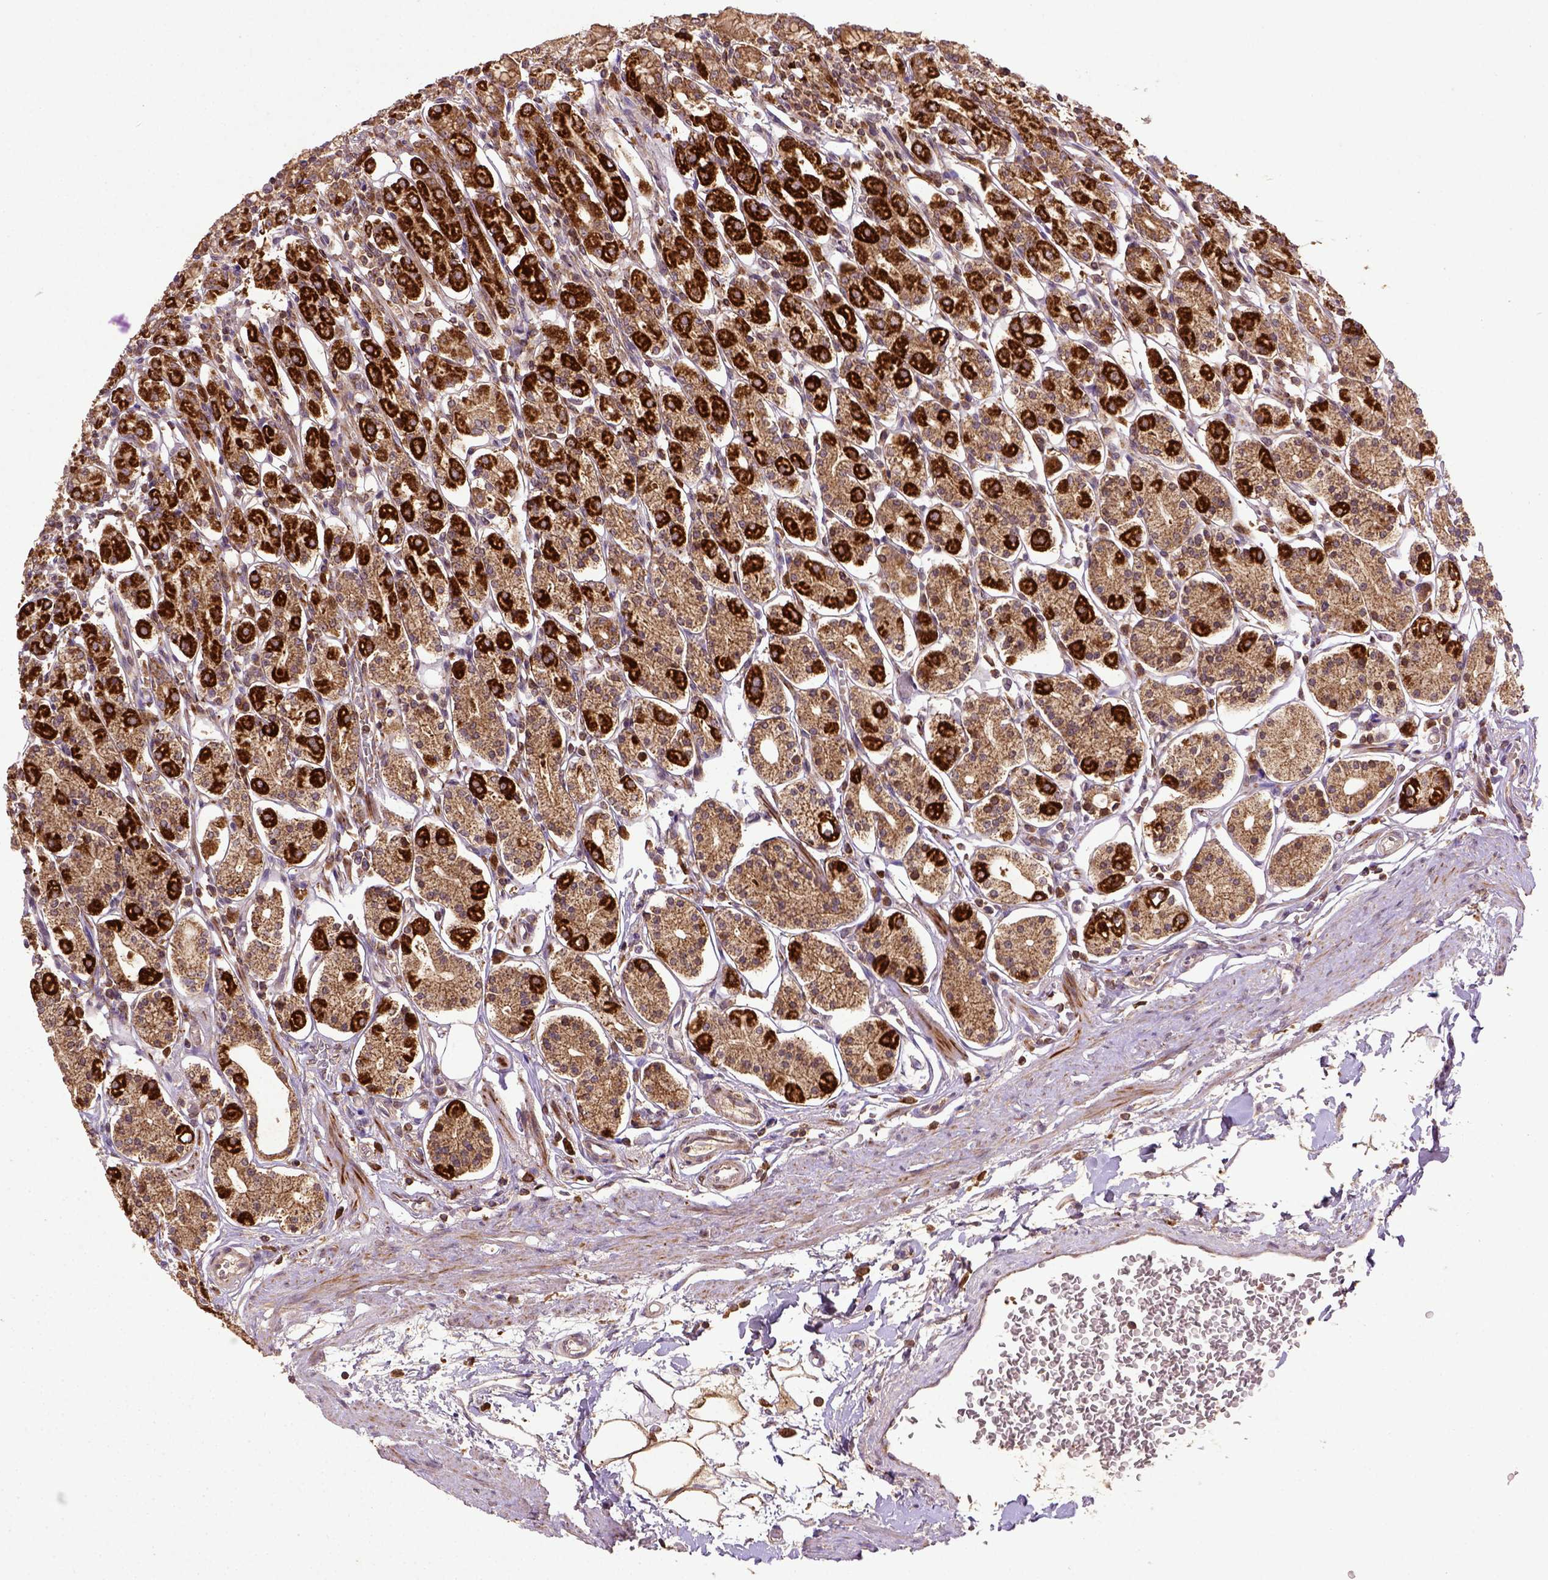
{"staining": {"intensity": "strong", "quantity": ">75%", "location": "cytoplasmic/membranous"}, "tissue": "stomach", "cell_type": "Glandular cells", "image_type": "normal", "snomed": [{"axis": "morphology", "description": "Normal tissue, NOS"}, {"axis": "topography", "description": "Stomach, upper"}, {"axis": "topography", "description": "Stomach"}], "caption": "A high-resolution histopathology image shows immunohistochemistry staining of unremarkable stomach, which demonstrates strong cytoplasmic/membranous expression in approximately >75% of glandular cells.", "gene": "MT", "patient": {"sex": "male", "age": 62}}